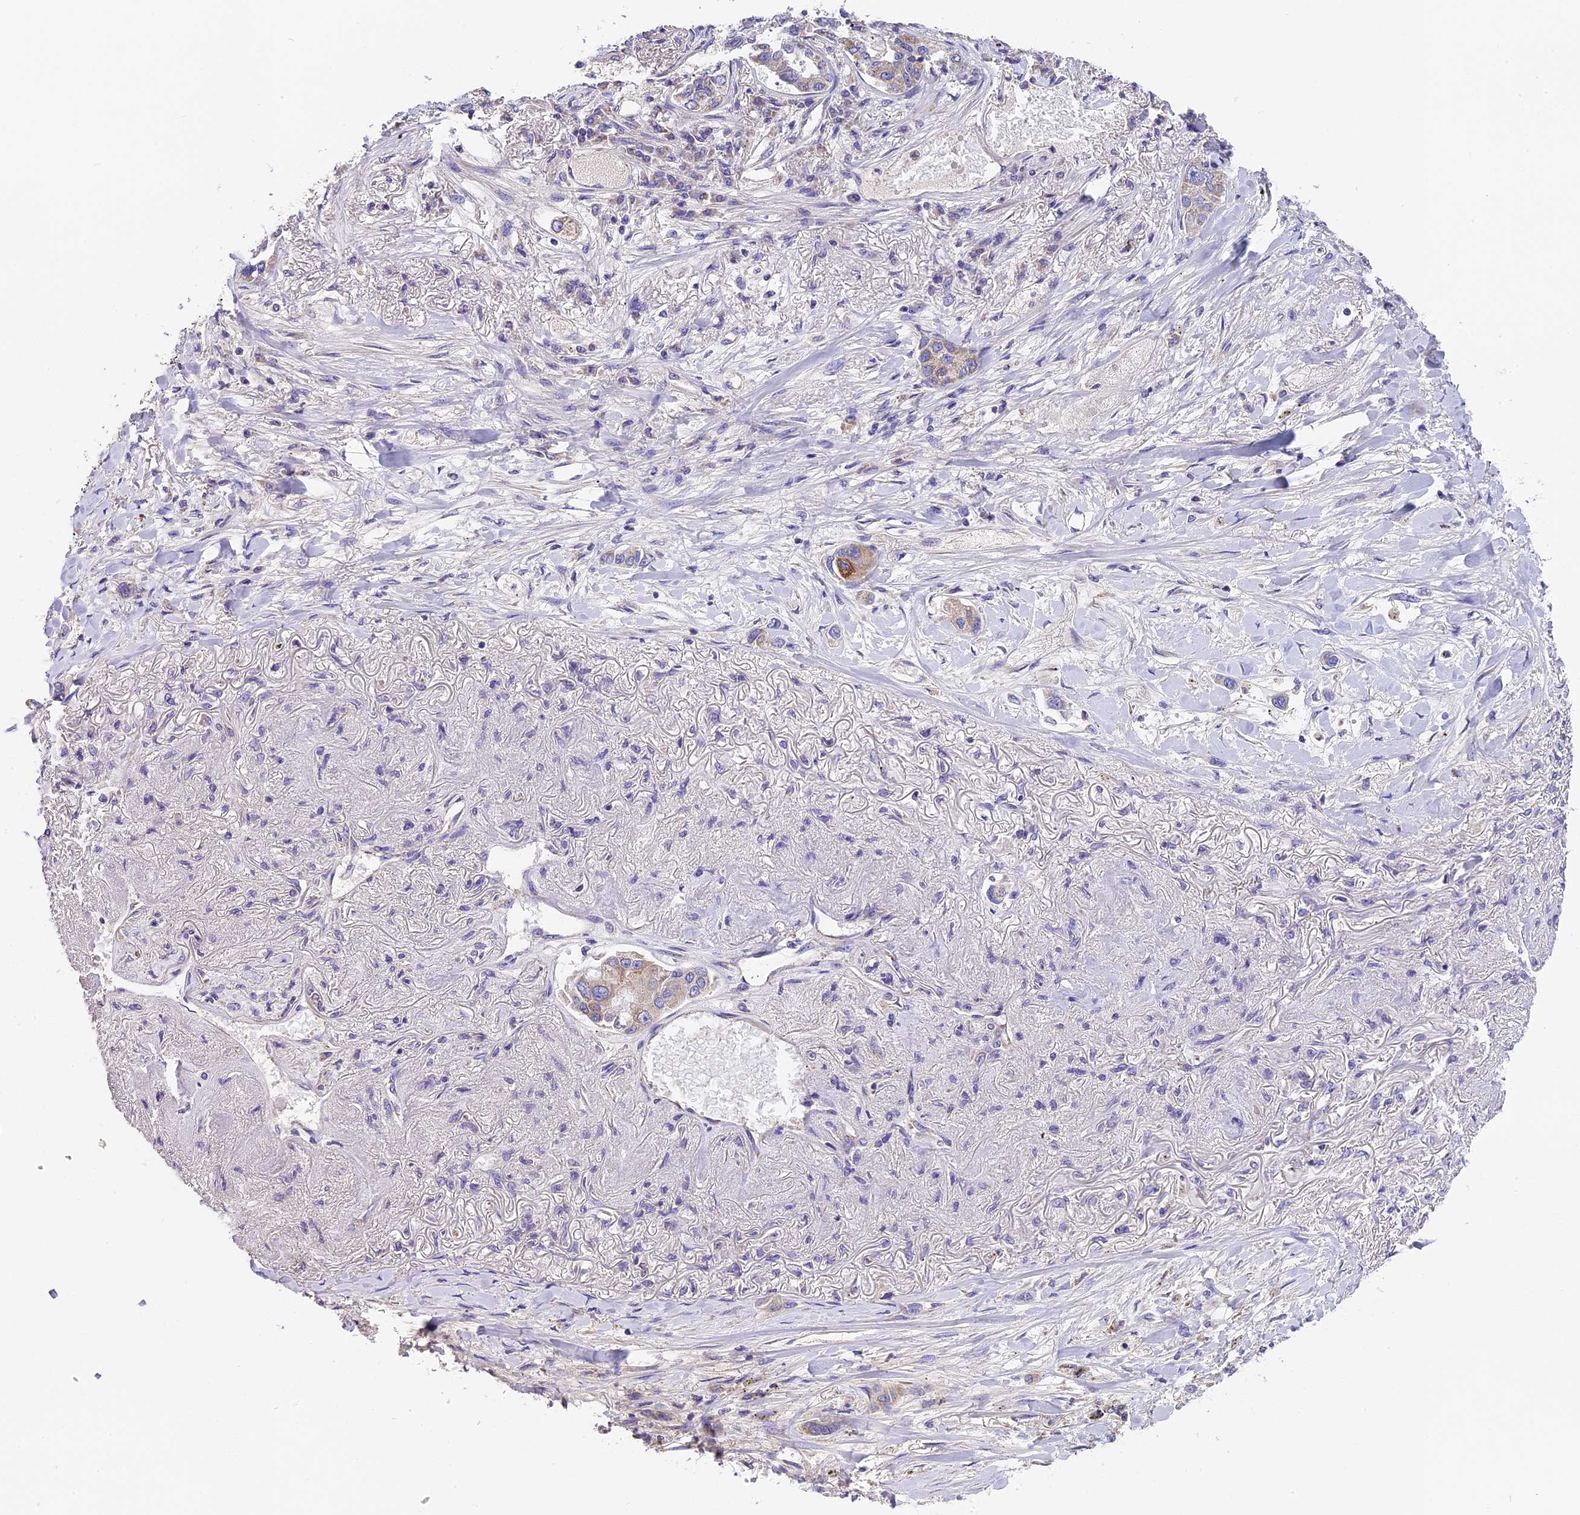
{"staining": {"intensity": "moderate", "quantity": "<25%", "location": "cytoplasmic/membranous"}, "tissue": "lung cancer", "cell_type": "Tumor cells", "image_type": "cancer", "snomed": [{"axis": "morphology", "description": "Adenocarcinoma, NOS"}, {"axis": "topography", "description": "Lung"}], "caption": "Lung cancer (adenocarcinoma) stained with a brown dye demonstrates moderate cytoplasmic/membranous positive positivity in approximately <25% of tumor cells.", "gene": "MGME1", "patient": {"sex": "male", "age": 49}}